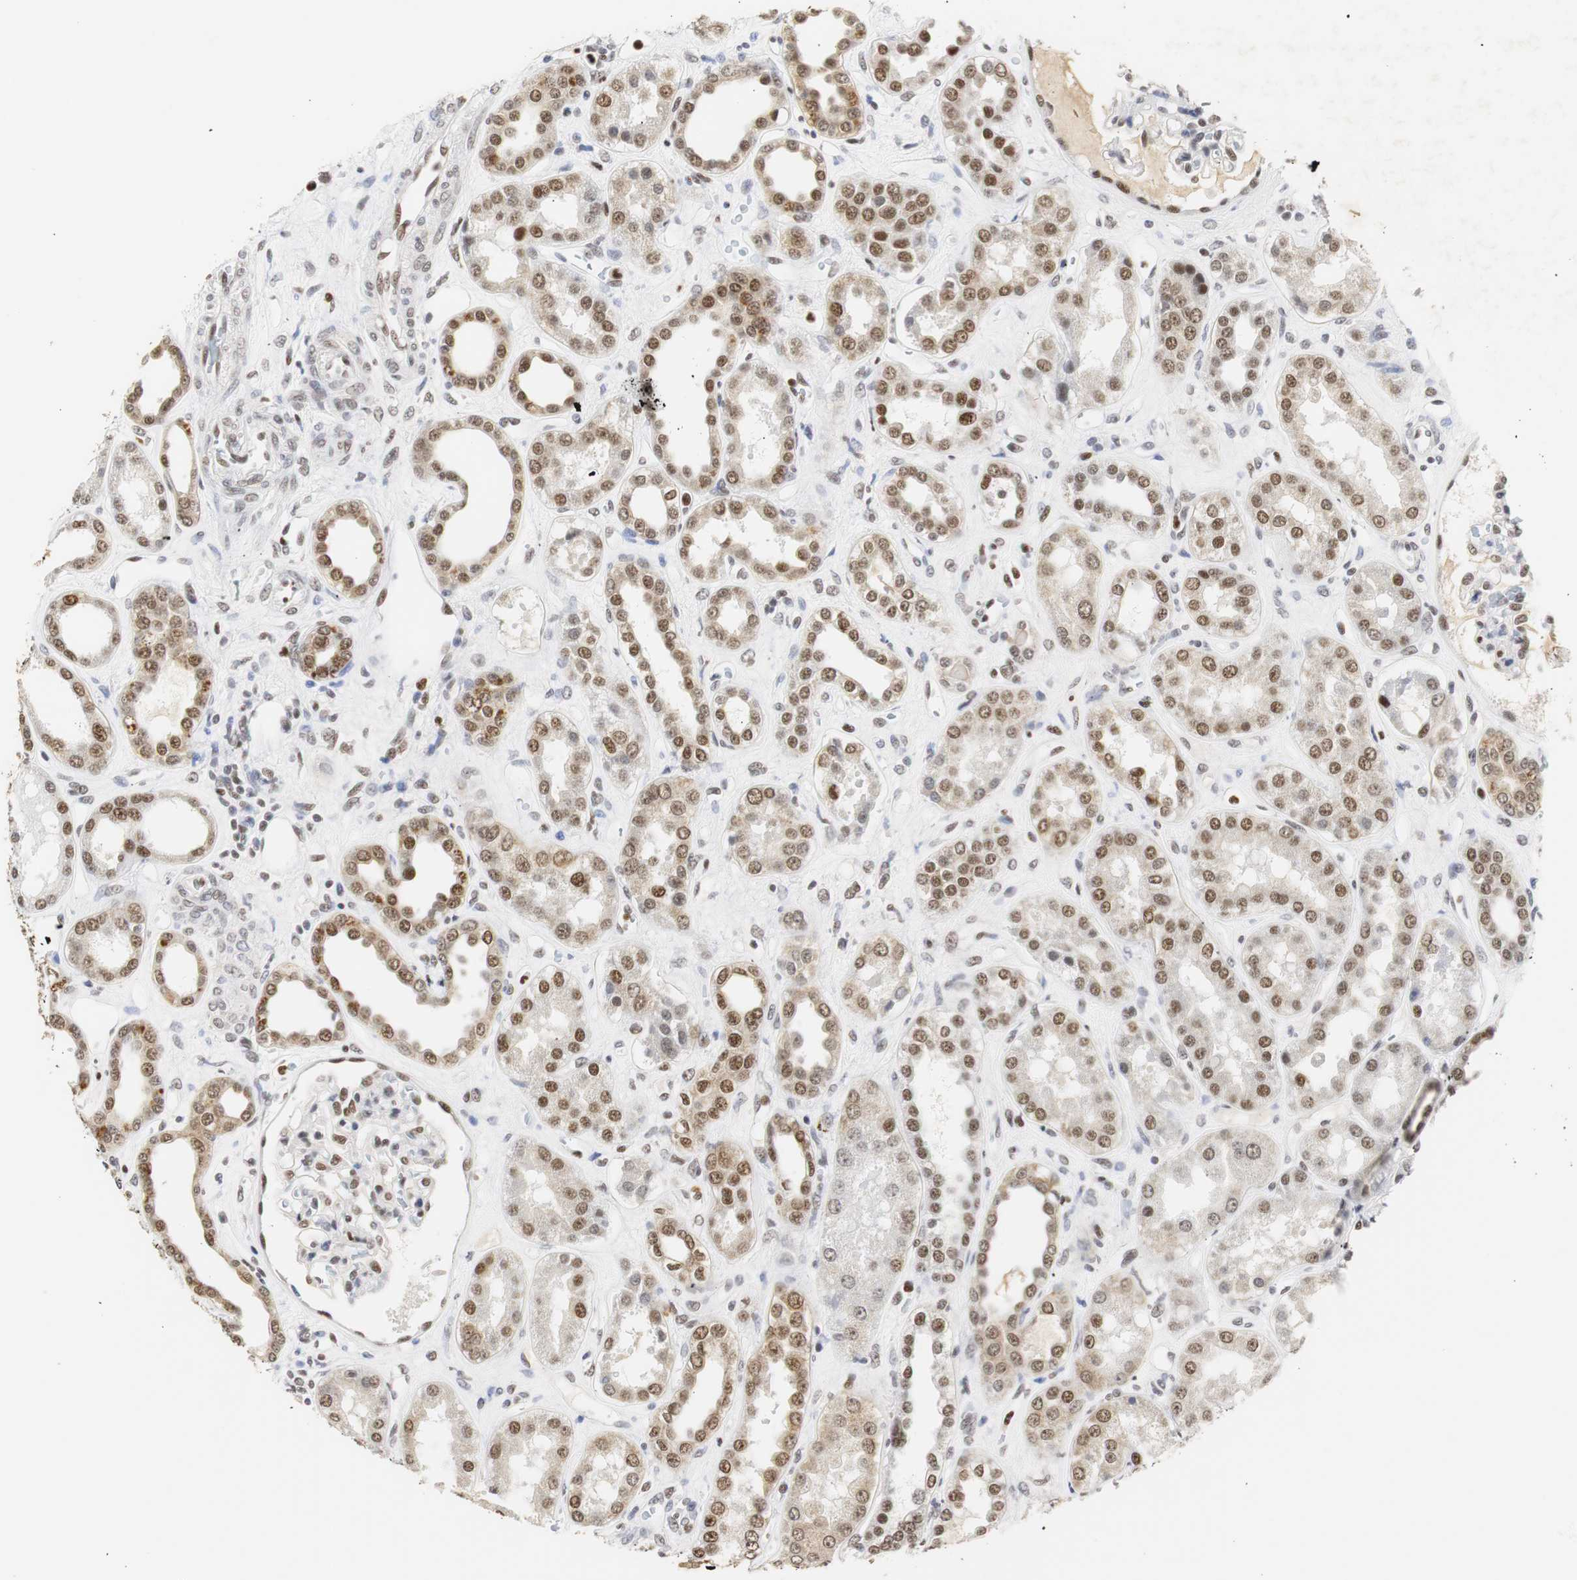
{"staining": {"intensity": "moderate", "quantity": "25%-75%", "location": "nuclear"}, "tissue": "kidney", "cell_type": "Cells in glomeruli", "image_type": "normal", "snomed": [{"axis": "morphology", "description": "Normal tissue, NOS"}, {"axis": "topography", "description": "Kidney"}], "caption": "Immunohistochemistry (IHC) photomicrograph of unremarkable kidney: kidney stained using immunohistochemistry (IHC) demonstrates medium levels of moderate protein expression localized specifically in the nuclear of cells in glomeruli, appearing as a nuclear brown color.", "gene": "ZFC3H1", "patient": {"sex": "male", "age": 59}}